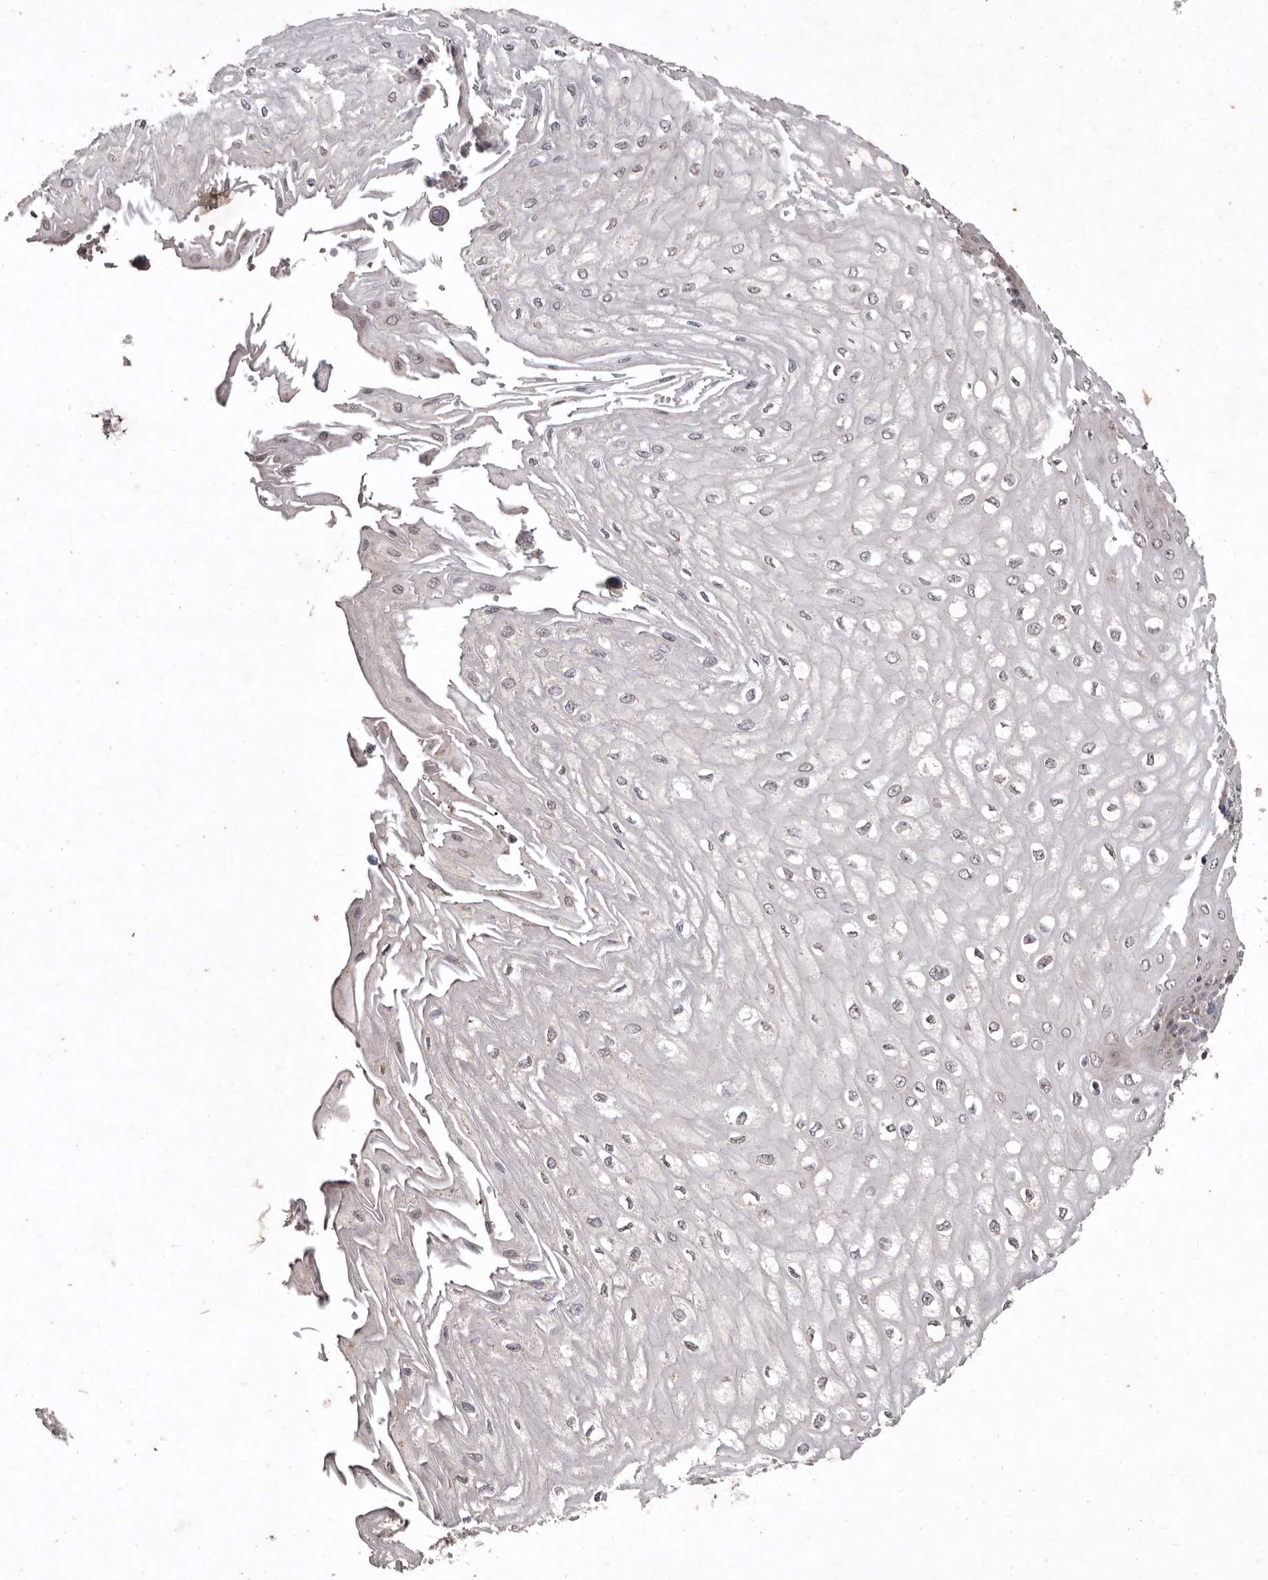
{"staining": {"intensity": "moderate", "quantity": "25%-75%", "location": "cytoplasmic/membranous"}, "tissue": "esophagus", "cell_type": "Squamous epithelial cells", "image_type": "normal", "snomed": [{"axis": "morphology", "description": "Normal tissue, NOS"}, {"axis": "topography", "description": "Esophagus"}], "caption": "The immunohistochemical stain highlights moderate cytoplasmic/membranous expression in squamous epithelial cells of unremarkable esophagus. The staining was performed using DAB (3,3'-diaminobenzidine), with brown indicating positive protein expression. Nuclei are stained blue with hematoxylin.", "gene": "FLAD1", "patient": {"sex": "male", "age": 60}}